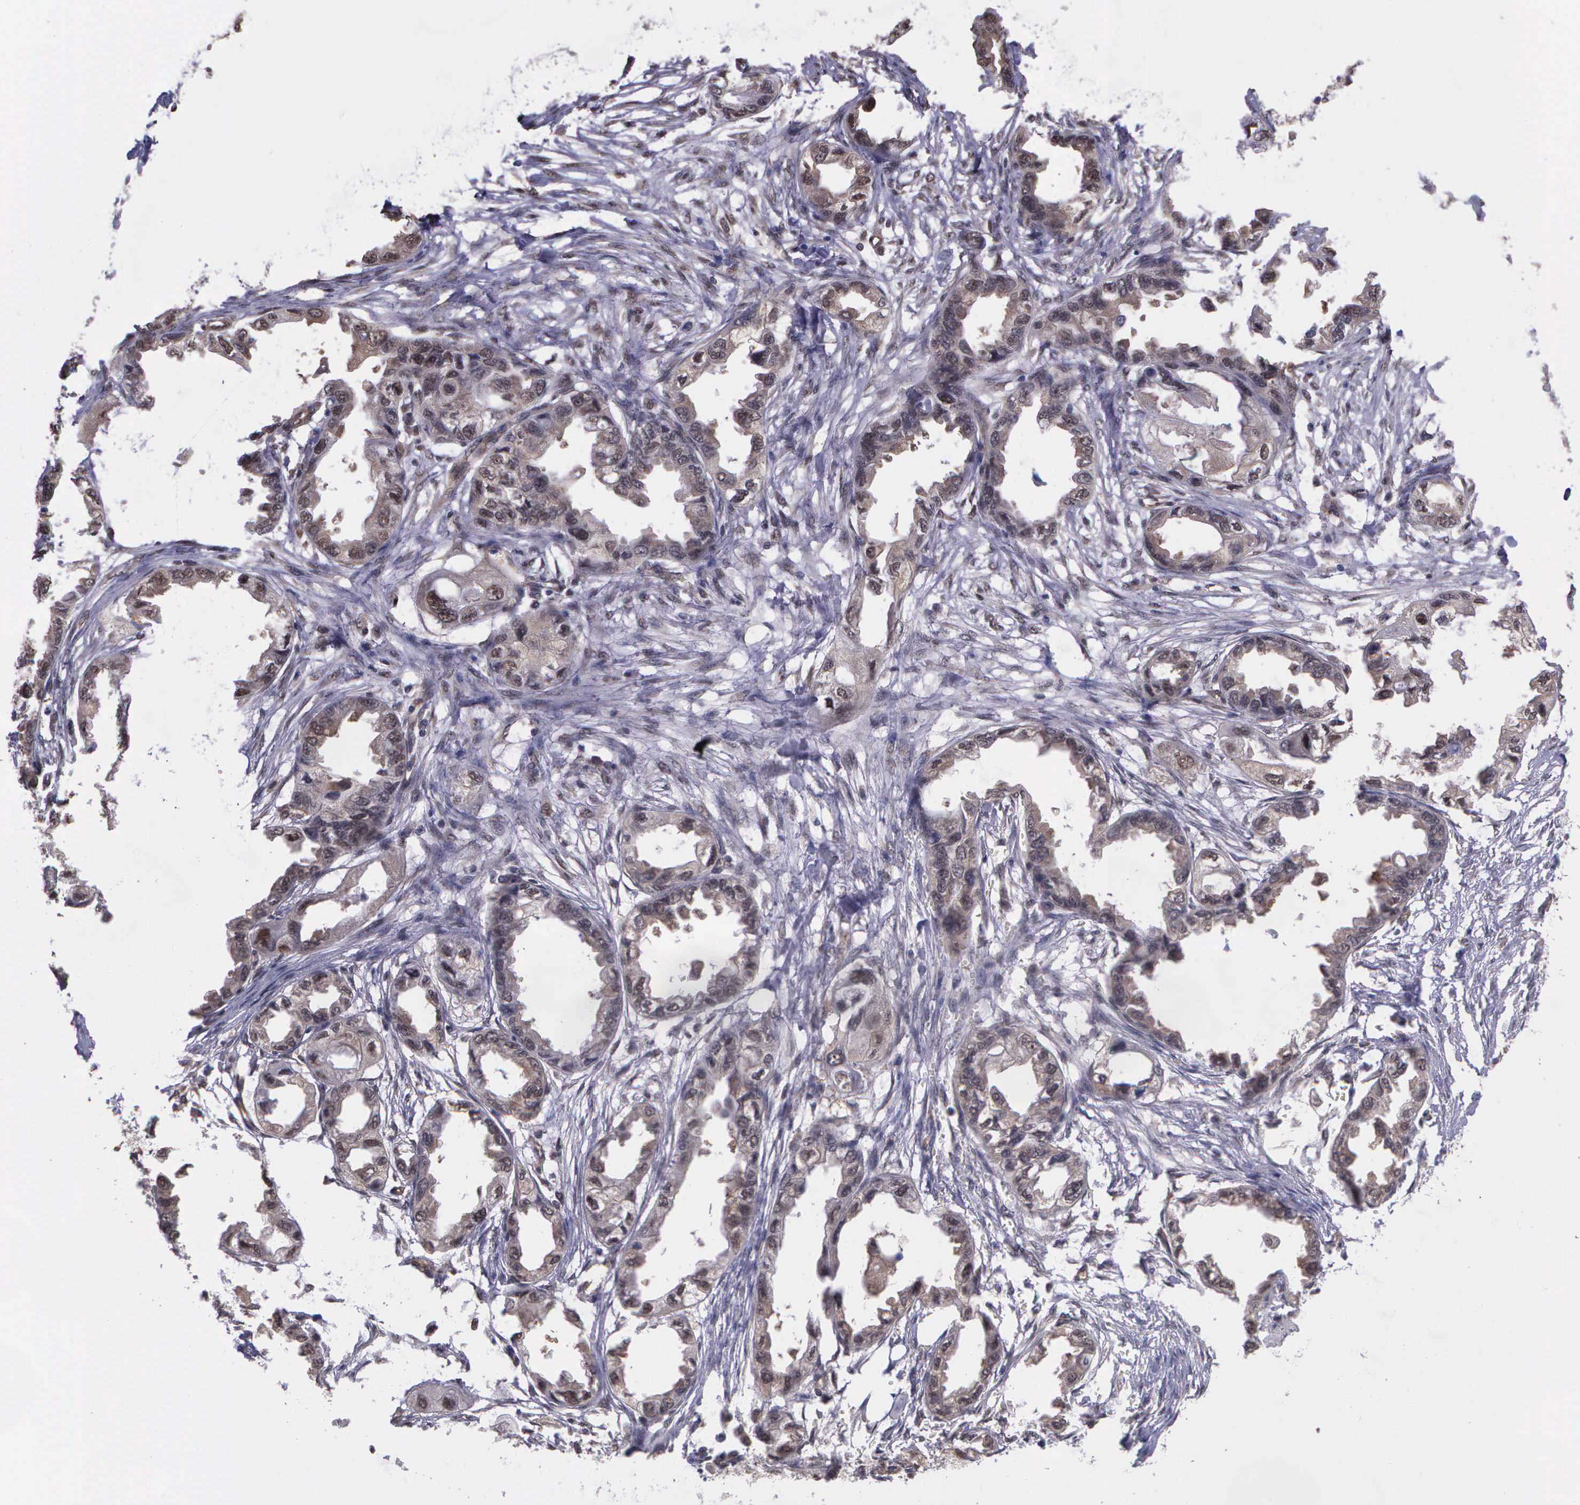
{"staining": {"intensity": "weak", "quantity": ">75%", "location": "cytoplasmic/membranous"}, "tissue": "endometrial cancer", "cell_type": "Tumor cells", "image_type": "cancer", "snomed": [{"axis": "morphology", "description": "Adenocarcinoma, NOS"}, {"axis": "topography", "description": "Endometrium"}], "caption": "The immunohistochemical stain labels weak cytoplasmic/membranous positivity in tumor cells of endometrial adenocarcinoma tissue.", "gene": "PSMC1", "patient": {"sex": "female", "age": 67}}